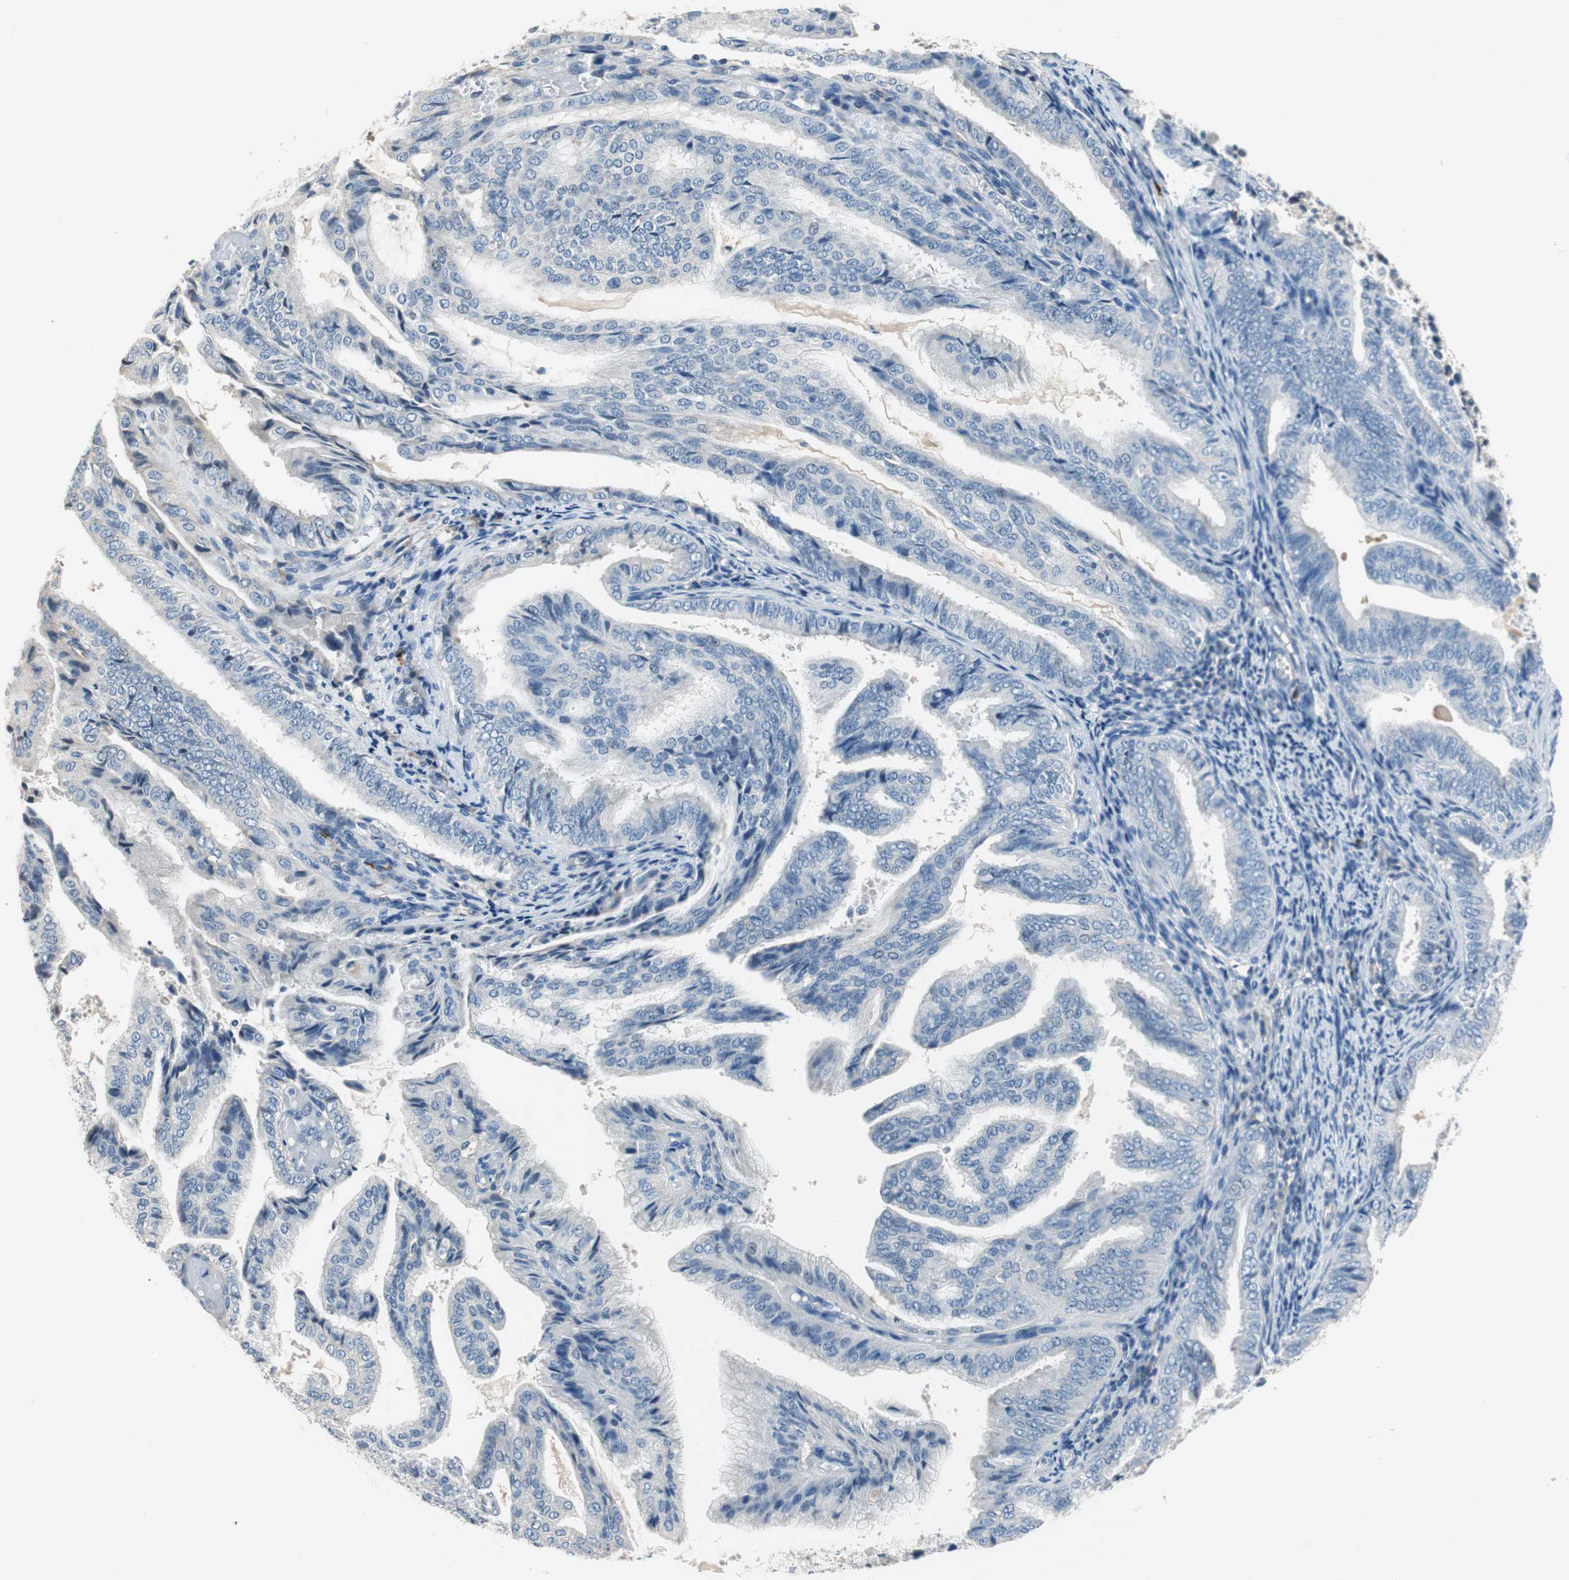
{"staining": {"intensity": "negative", "quantity": "none", "location": "none"}, "tissue": "endometrial cancer", "cell_type": "Tumor cells", "image_type": "cancer", "snomed": [{"axis": "morphology", "description": "Adenocarcinoma, NOS"}, {"axis": "topography", "description": "Endometrium"}], "caption": "This is a photomicrograph of IHC staining of adenocarcinoma (endometrial), which shows no expression in tumor cells. The staining is performed using DAB brown chromogen with nuclei counter-stained in using hematoxylin.", "gene": "CPA3", "patient": {"sex": "female", "age": 58}}